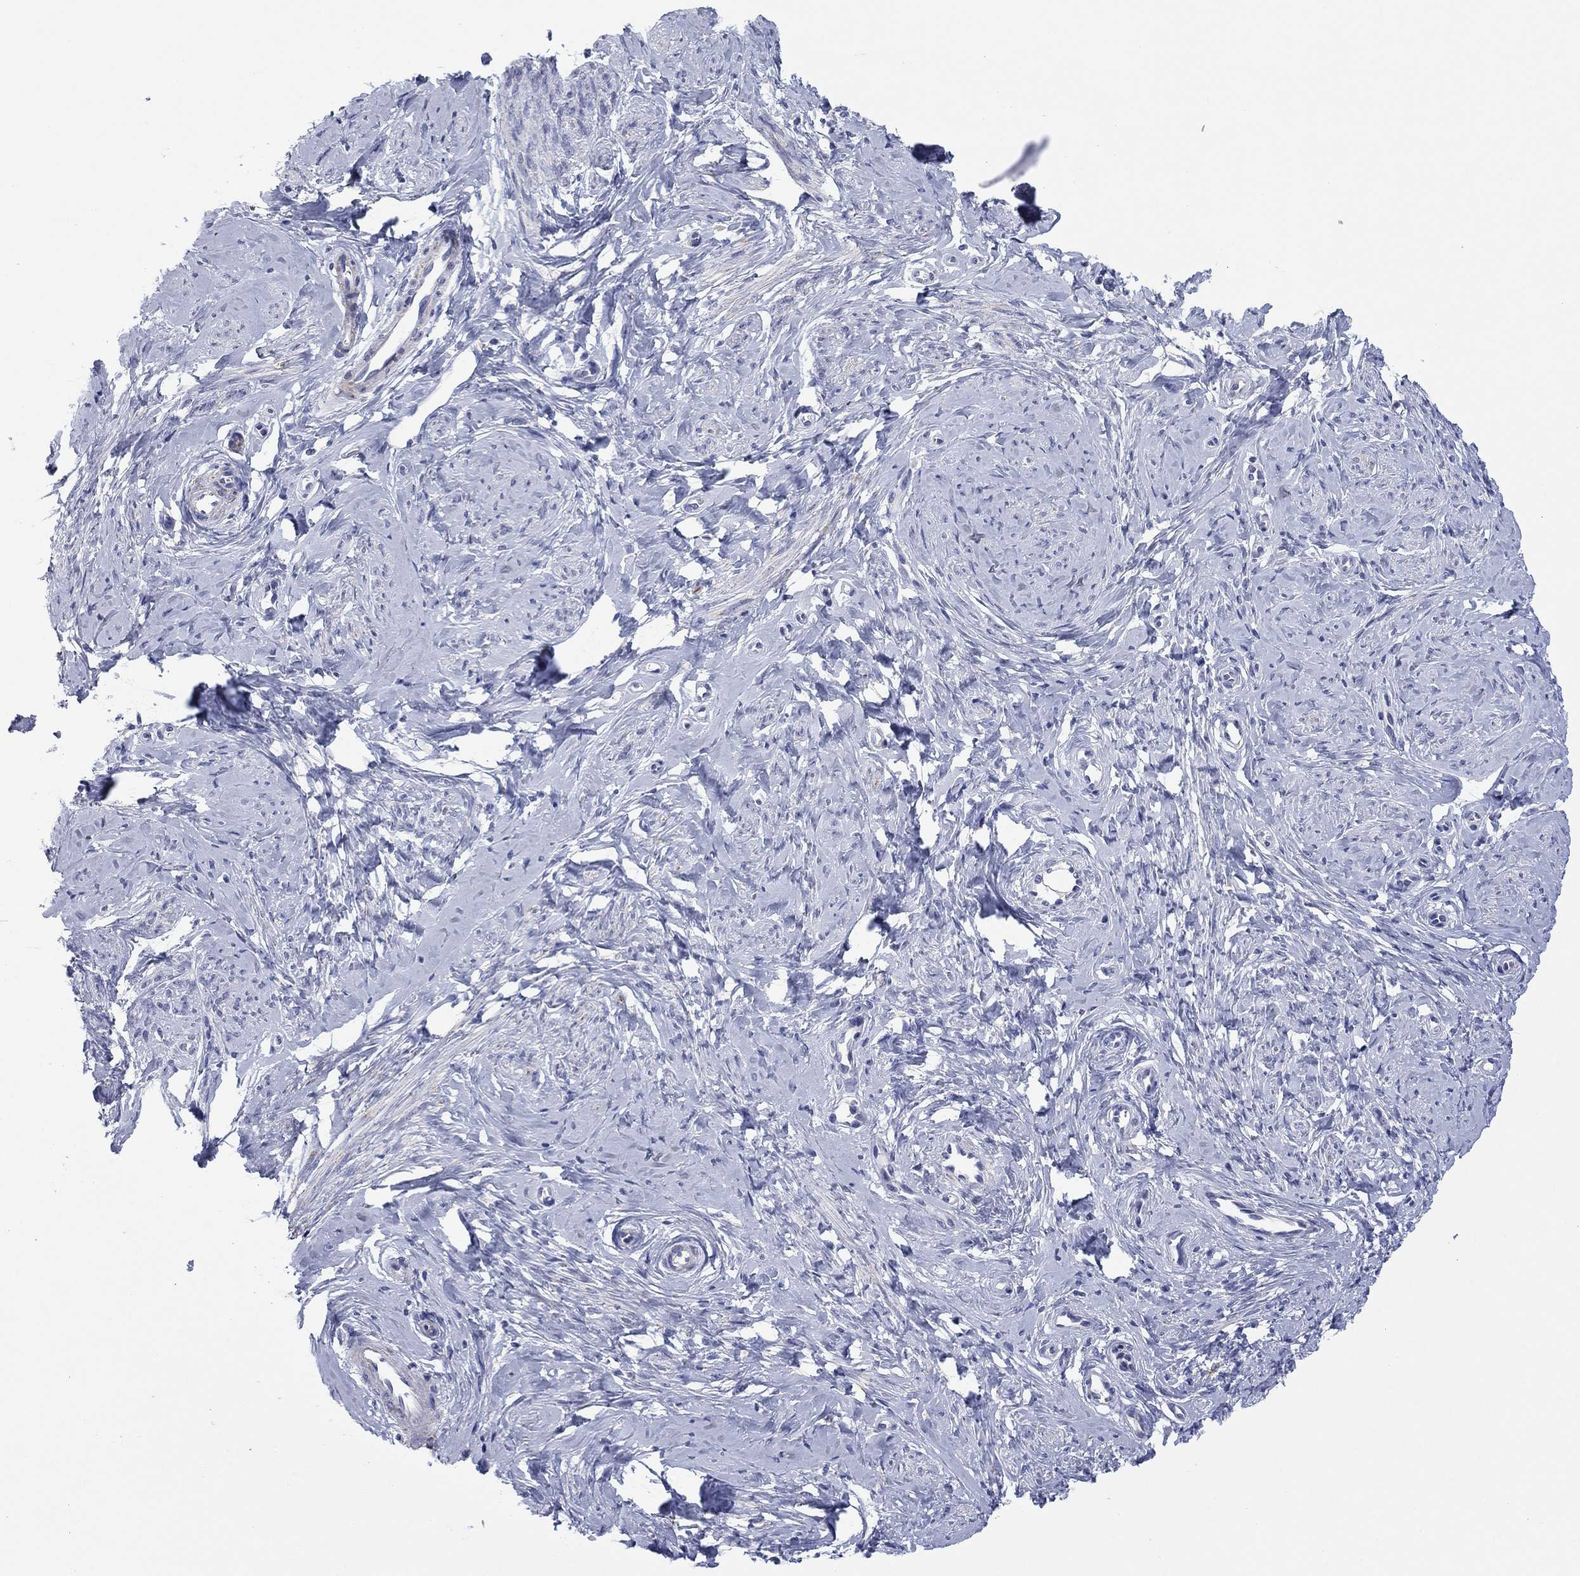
{"staining": {"intensity": "negative", "quantity": "none", "location": "none"}, "tissue": "cervix", "cell_type": "Glandular cells", "image_type": "normal", "snomed": [{"axis": "morphology", "description": "Normal tissue, NOS"}, {"axis": "topography", "description": "Cervix"}], "caption": "Immunohistochemistry (IHC) photomicrograph of benign cervix stained for a protein (brown), which reveals no positivity in glandular cells. (Stains: DAB immunohistochemistry (IHC) with hematoxylin counter stain, Microscopy: brightfield microscopy at high magnification).", "gene": "MGST3", "patient": {"sex": "female", "age": 37}}